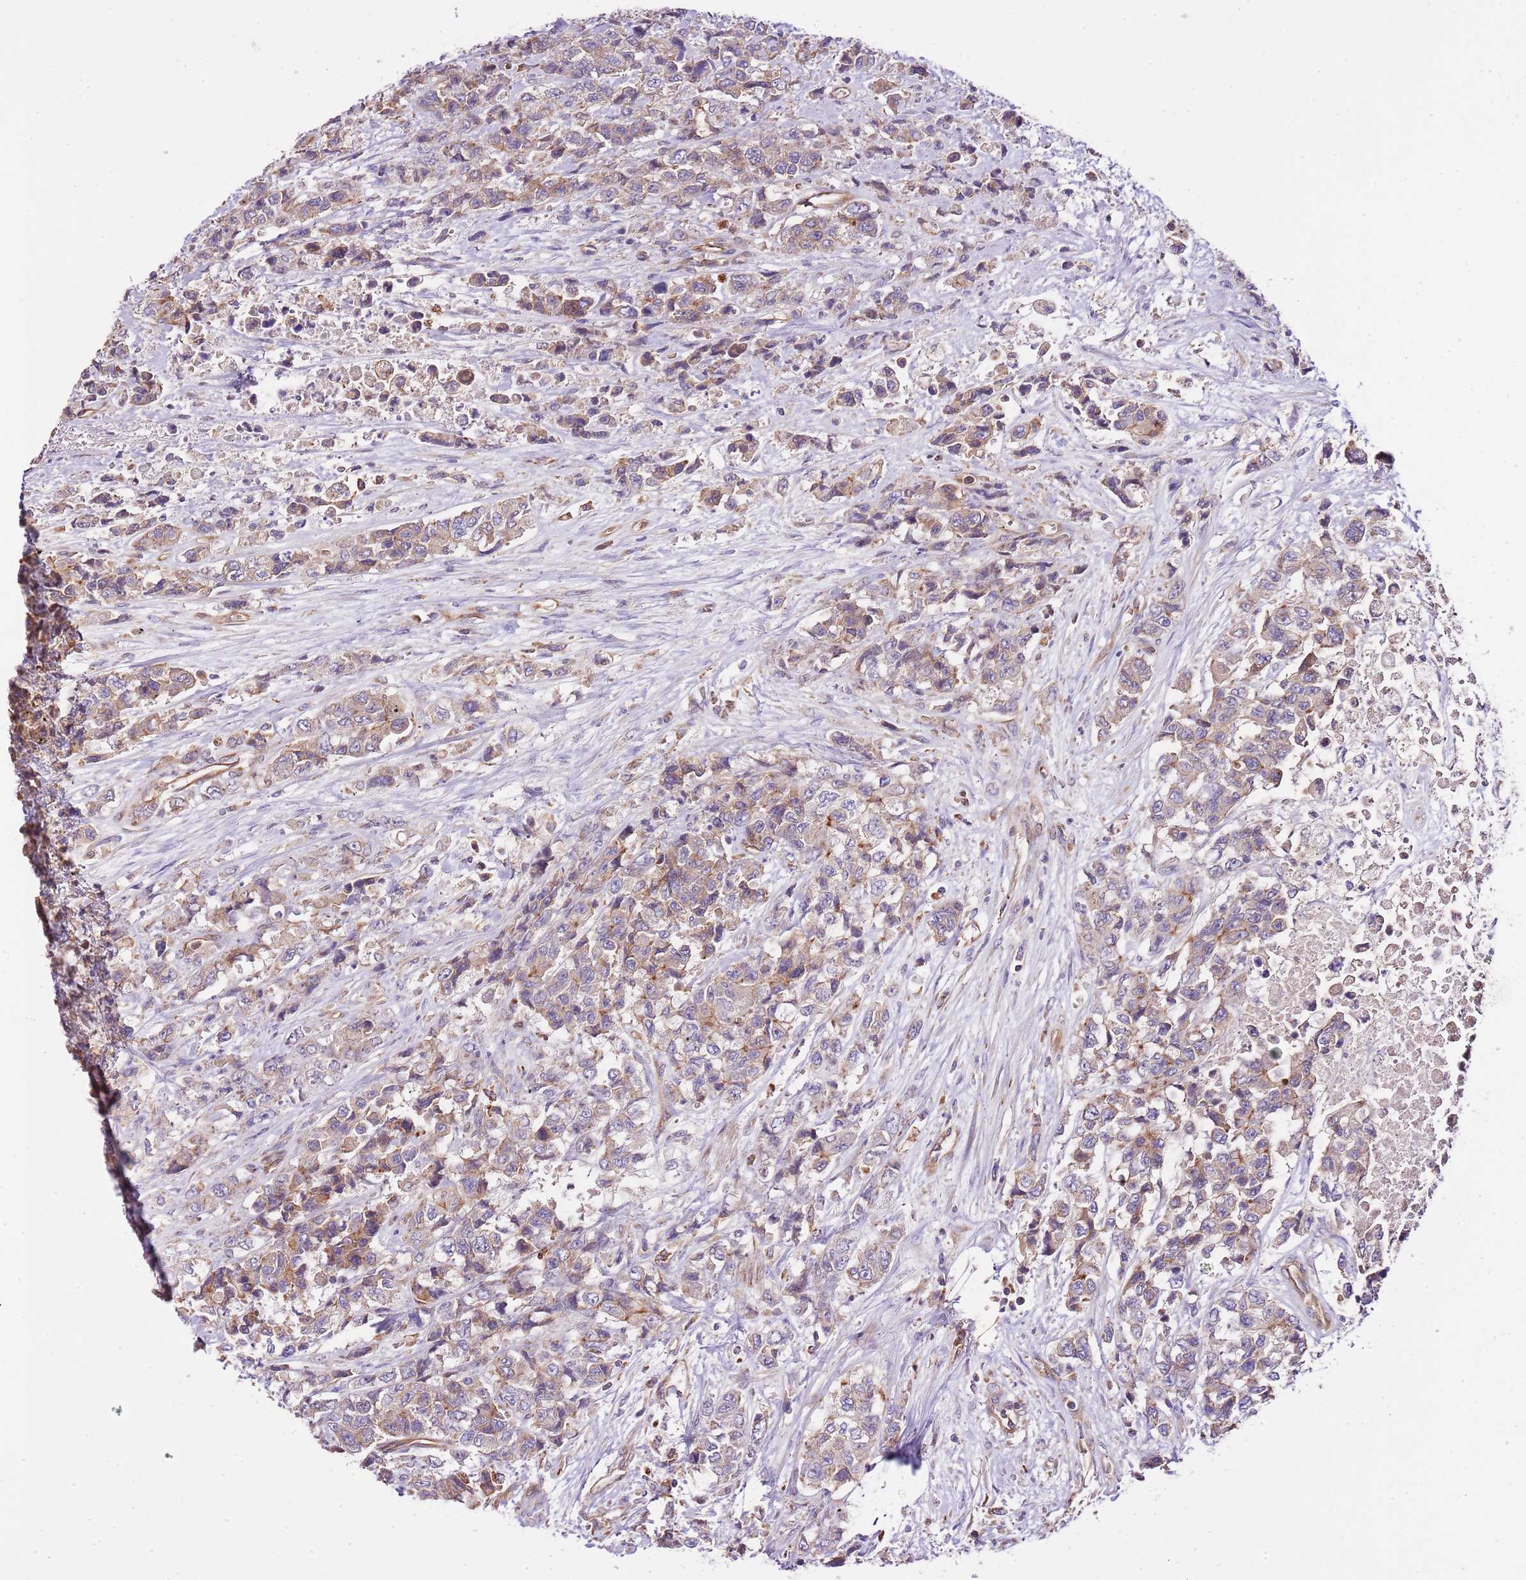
{"staining": {"intensity": "weak", "quantity": "<25%", "location": "cytoplasmic/membranous"}, "tissue": "urothelial cancer", "cell_type": "Tumor cells", "image_type": "cancer", "snomed": [{"axis": "morphology", "description": "Urothelial carcinoma, High grade"}, {"axis": "topography", "description": "Urinary bladder"}], "caption": "DAB immunohistochemical staining of urothelial cancer shows no significant staining in tumor cells.", "gene": "DOCK6", "patient": {"sex": "female", "age": 78}}